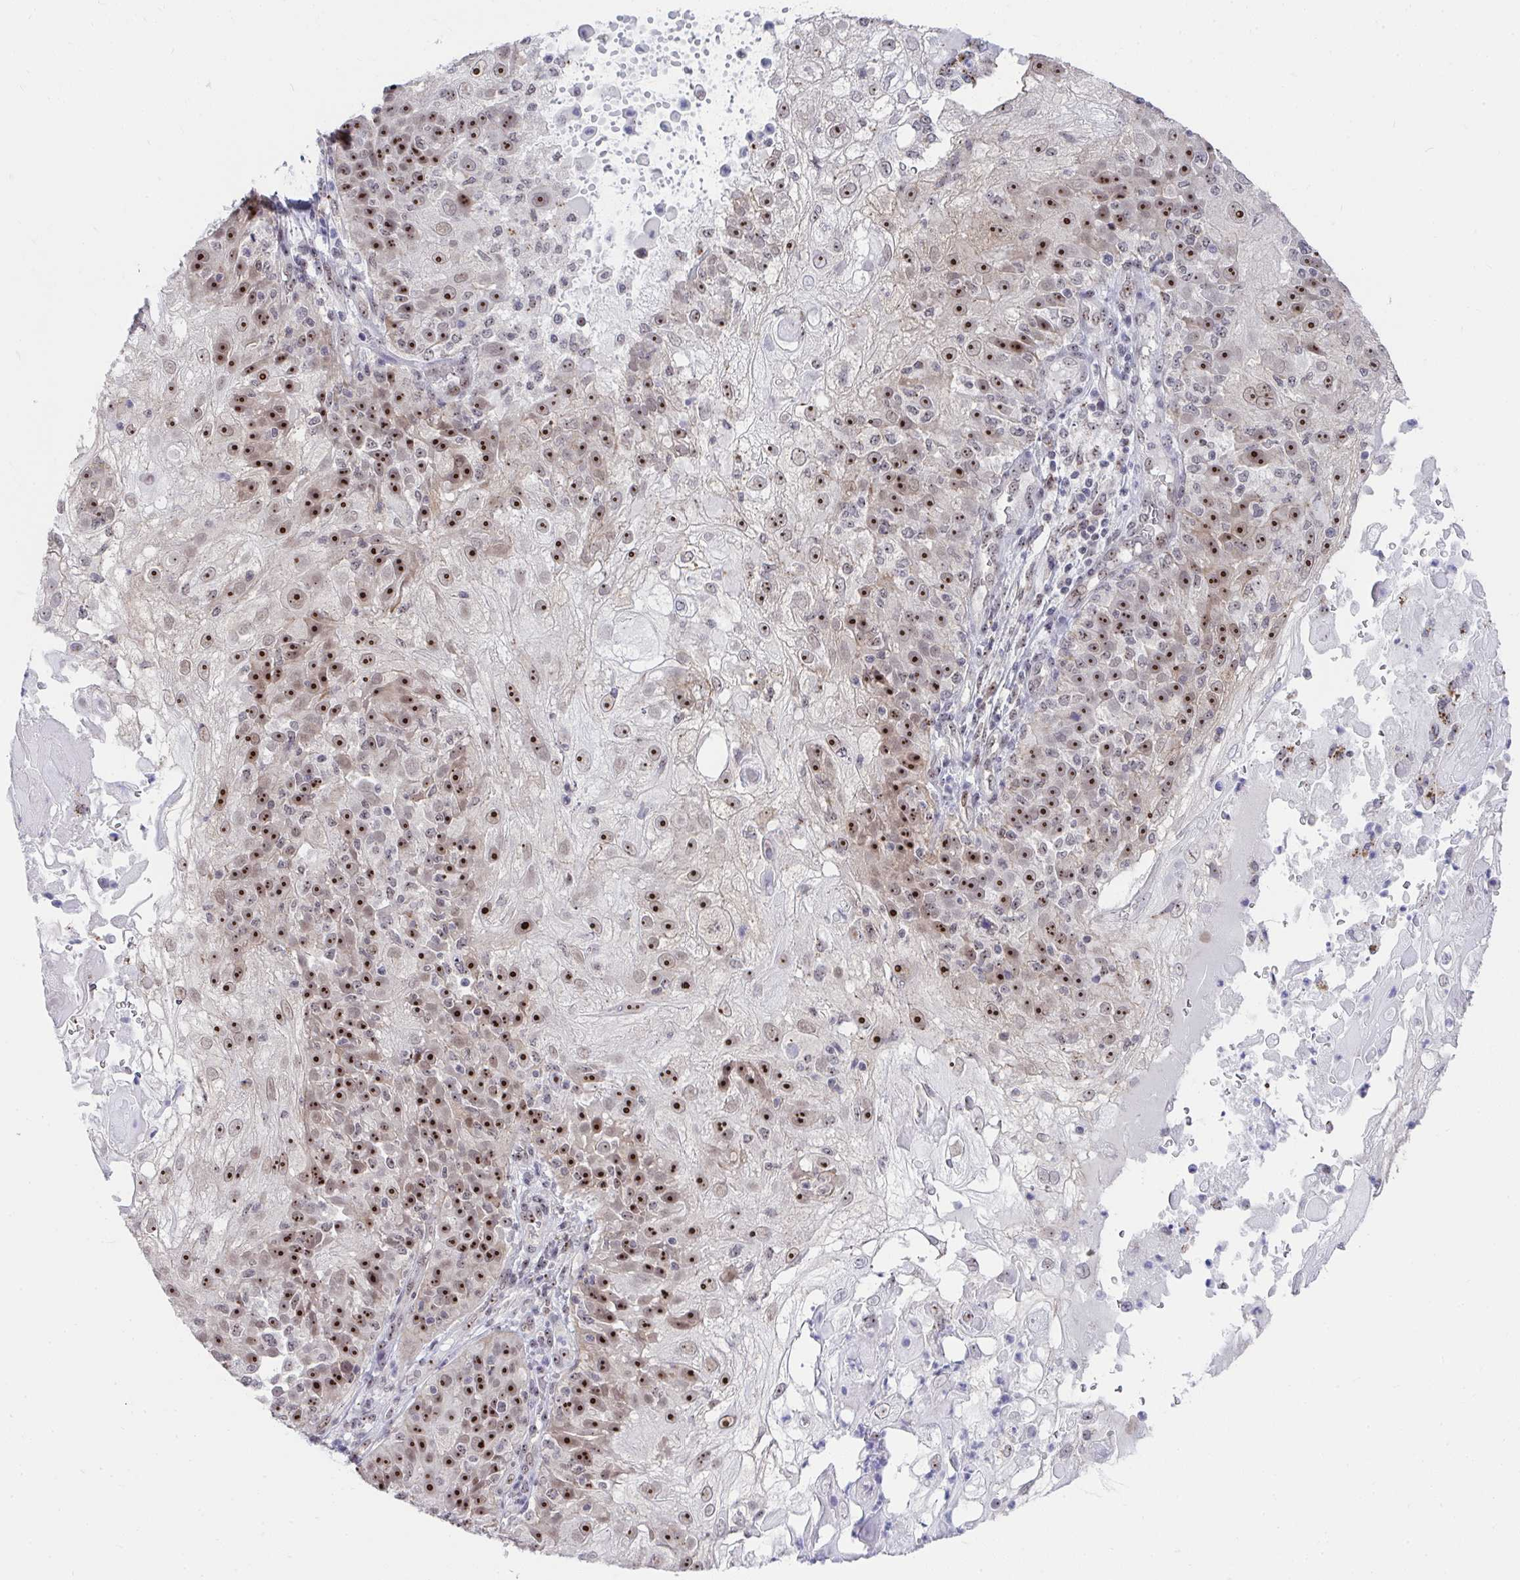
{"staining": {"intensity": "strong", "quantity": "25%-75%", "location": "nuclear"}, "tissue": "skin cancer", "cell_type": "Tumor cells", "image_type": "cancer", "snomed": [{"axis": "morphology", "description": "Normal tissue, NOS"}, {"axis": "morphology", "description": "Squamous cell carcinoma, NOS"}, {"axis": "topography", "description": "Skin"}], "caption": "Approximately 25%-75% of tumor cells in human skin cancer (squamous cell carcinoma) exhibit strong nuclear protein positivity as visualized by brown immunohistochemical staining.", "gene": "HIRA", "patient": {"sex": "female", "age": 83}}